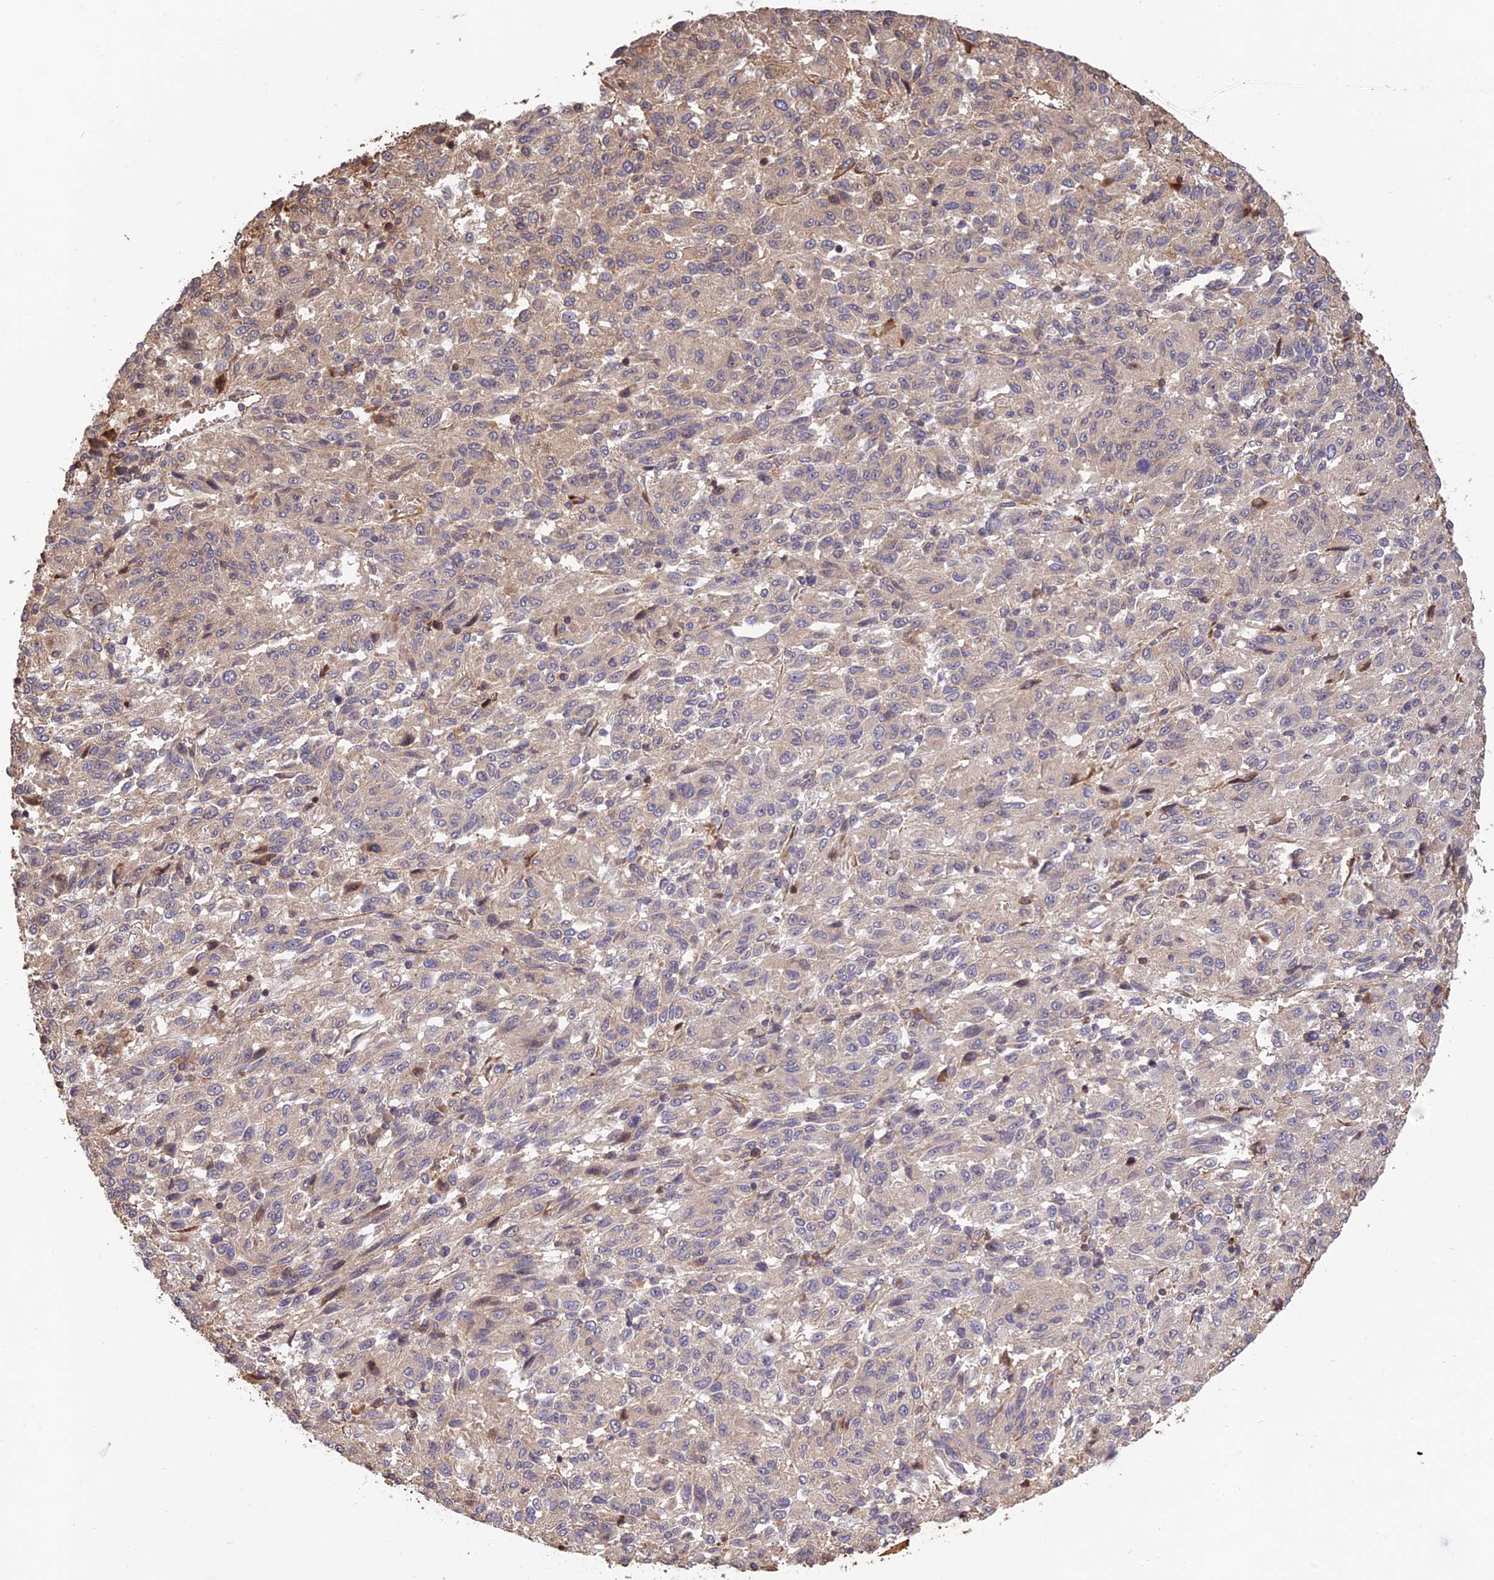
{"staining": {"intensity": "weak", "quantity": "<25%", "location": "cytoplasmic/membranous"}, "tissue": "melanoma", "cell_type": "Tumor cells", "image_type": "cancer", "snomed": [{"axis": "morphology", "description": "Malignant melanoma, Metastatic site"}, {"axis": "topography", "description": "Lung"}], "caption": "The image displays no significant expression in tumor cells of malignant melanoma (metastatic site). Brightfield microscopy of immunohistochemistry stained with DAB (3,3'-diaminobenzidine) (brown) and hematoxylin (blue), captured at high magnification.", "gene": "CREBL2", "patient": {"sex": "male", "age": 64}}